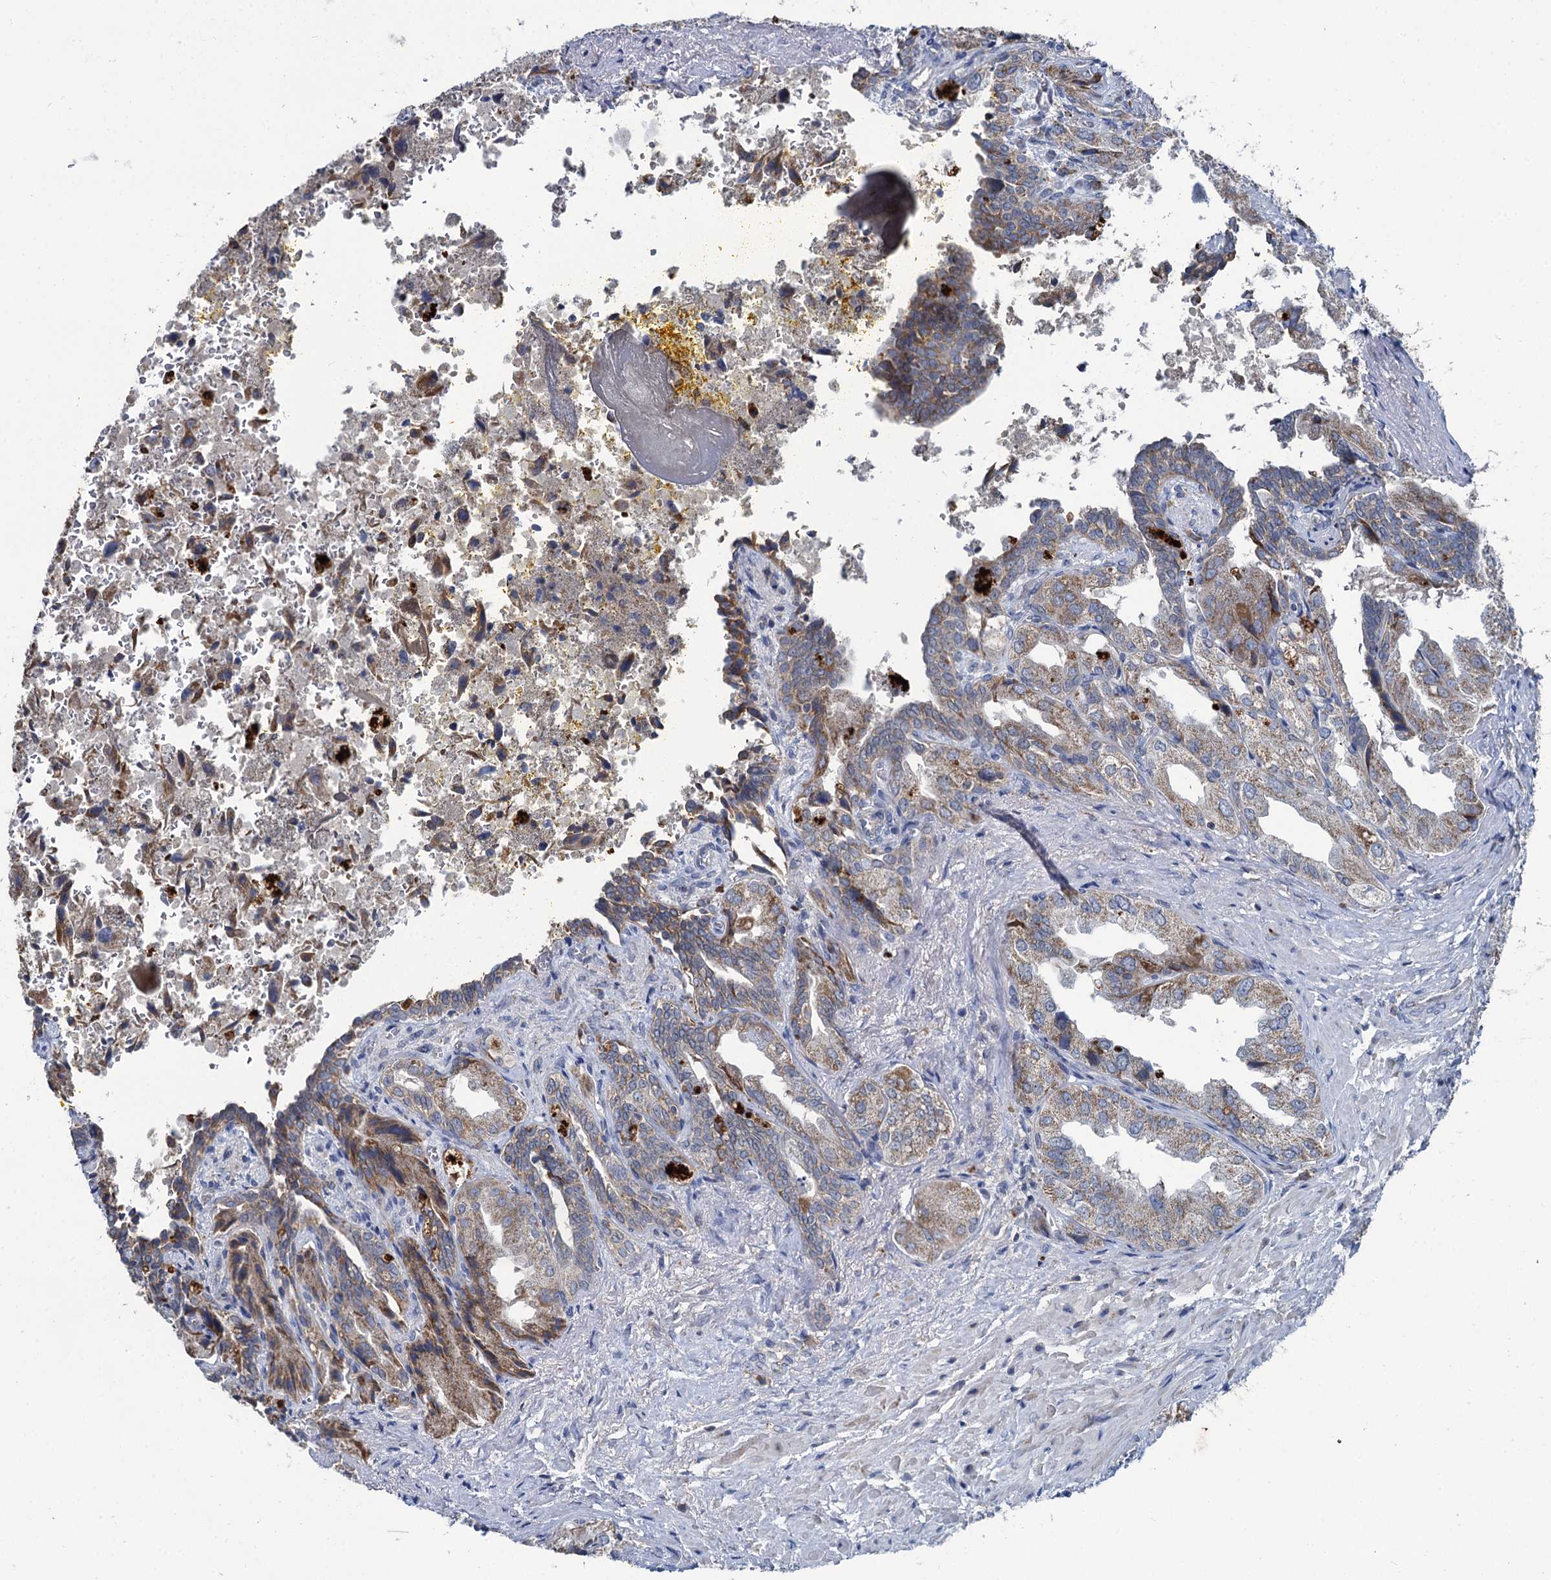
{"staining": {"intensity": "moderate", "quantity": ">75%", "location": "cytoplasmic/membranous"}, "tissue": "seminal vesicle", "cell_type": "Glandular cells", "image_type": "normal", "snomed": [{"axis": "morphology", "description": "Normal tissue, NOS"}, {"axis": "topography", "description": "Seminal veicle"}], "caption": "The immunohistochemical stain labels moderate cytoplasmic/membranous staining in glandular cells of benign seminal vesicle.", "gene": "METTL4", "patient": {"sex": "male", "age": 63}}